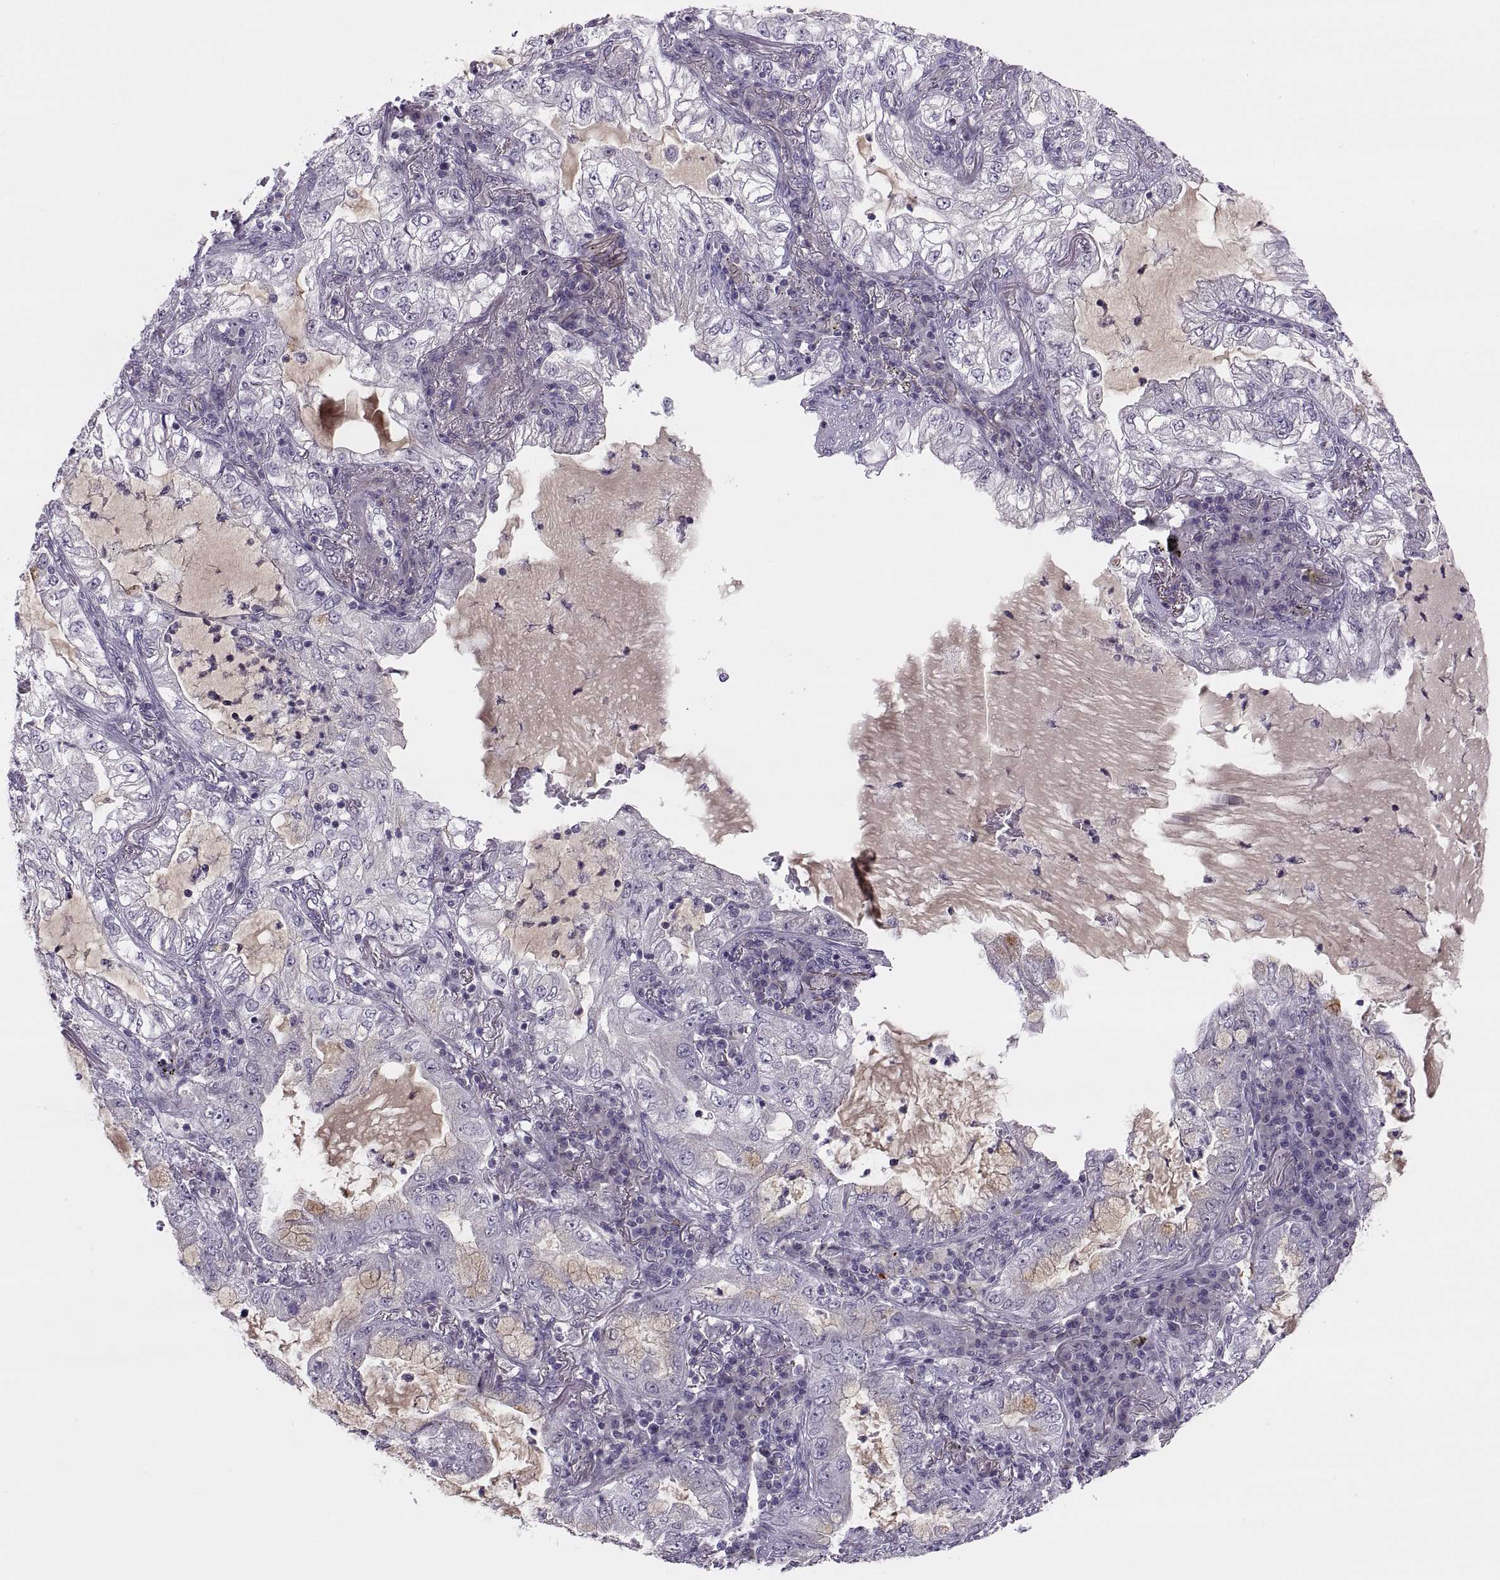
{"staining": {"intensity": "negative", "quantity": "none", "location": "none"}, "tissue": "lung cancer", "cell_type": "Tumor cells", "image_type": "cancer", "snomed": [{"axis": "morphology", "description": "Adenocarcinoma, NOS"}, {"axis": "topography", "description": "Lung"}], "caption": "The micrograph shows no staining of tumor cells in adenocarcinoma (lung).", "gene": "CHCT1", "patient": {"sex": "female", "age": 73}}